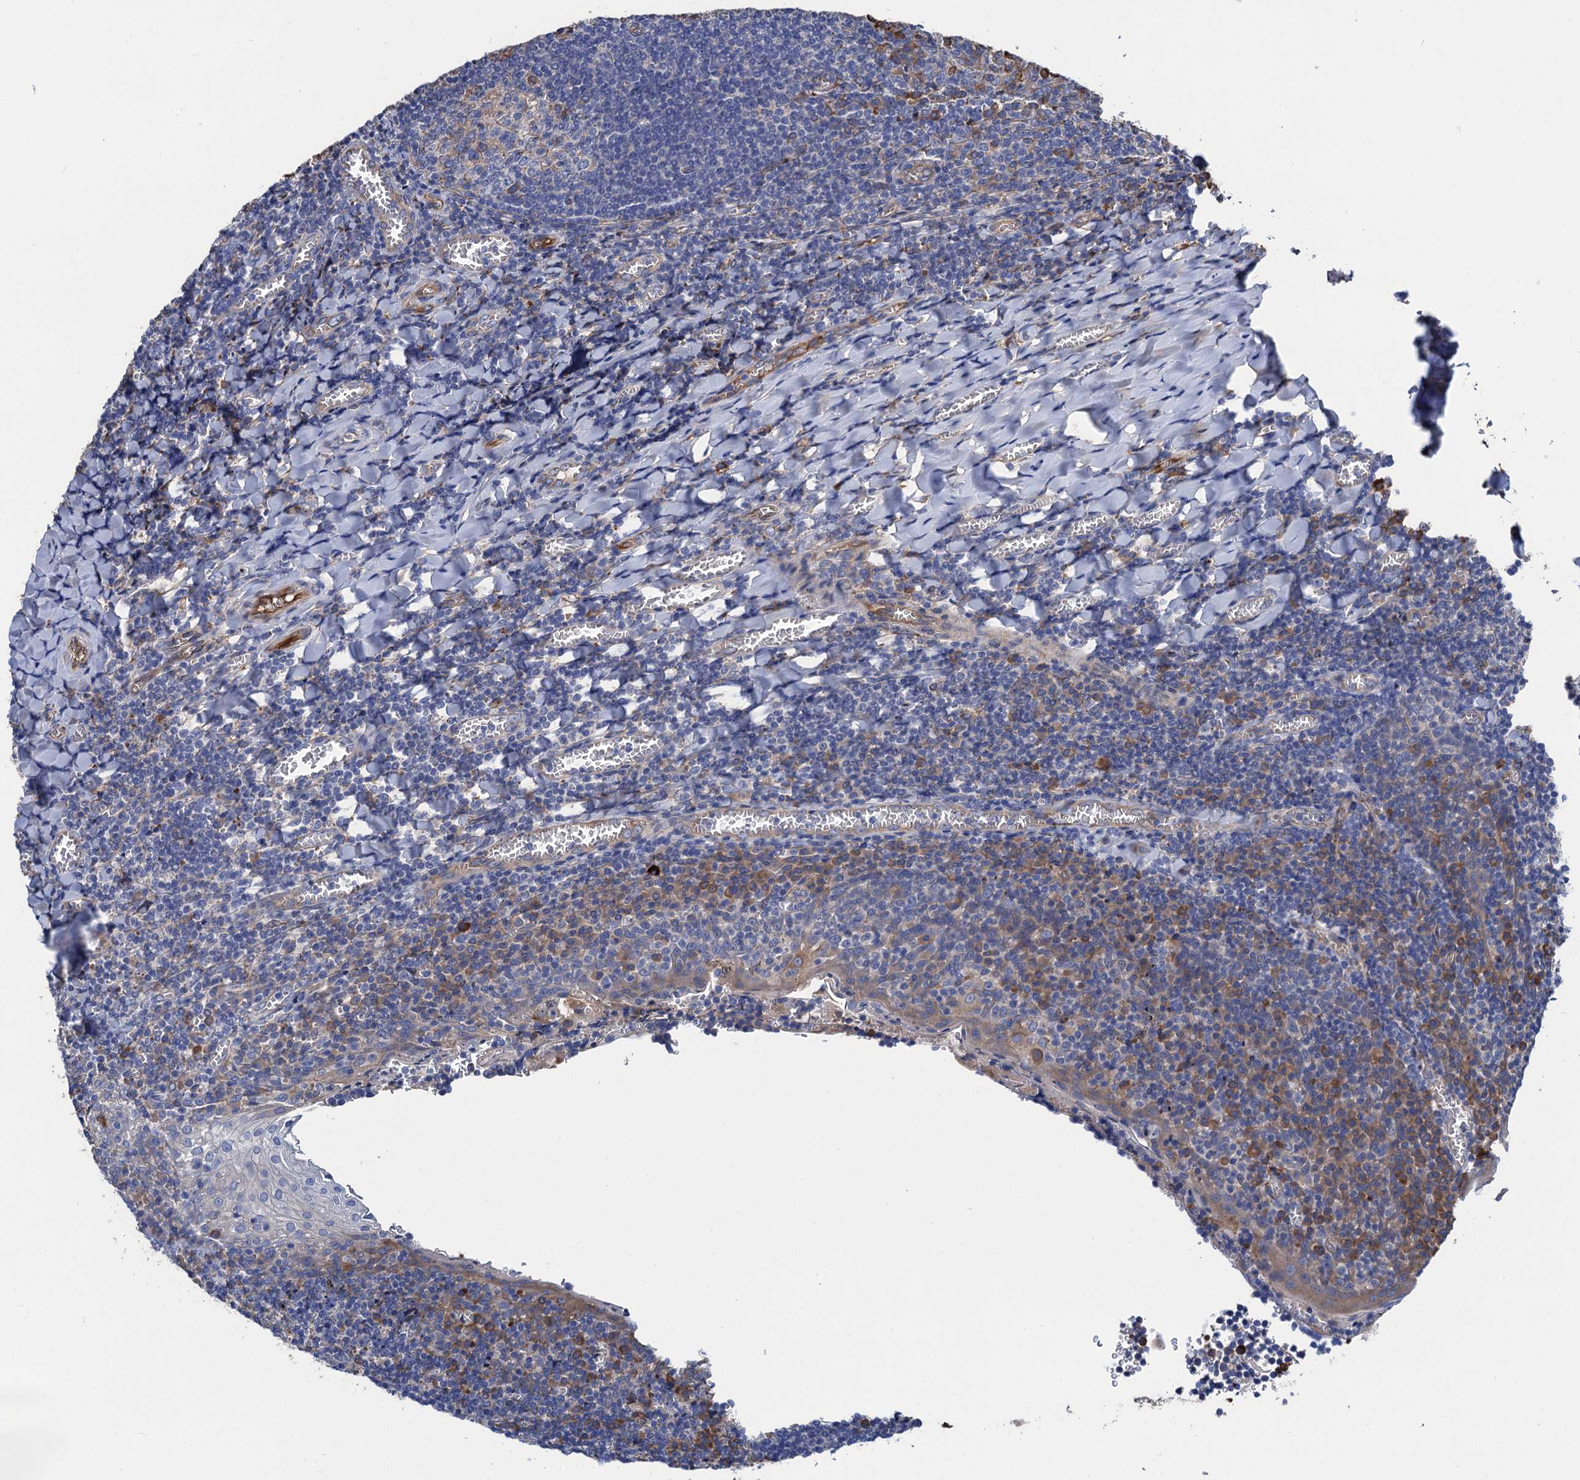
{"staining": {"intensity": "moderate", "quantity": "<25%", "location": "cytoplasmic/membranous"}, "tissue": "tonsil", "cell_type": "Germinal center cells", "image_type": "normal", "snomed": [{"axis": "morphology", "description": "Normal tissue, NOS"}, {"axis": "topography", "description": "Tonsil"}], "caption": "Tonsil stained with immunohistochemistry (IHC) demonstrates moderate cytoplasmic/membranous staining in approximately <25% of germinal center cells. (Stains: DAB in brown, nuclei in blue, Microscopy: brightfield microscopy at high magnification).", "gene": "CNNM1", "patient": {"sex": "male", "age": 27}}